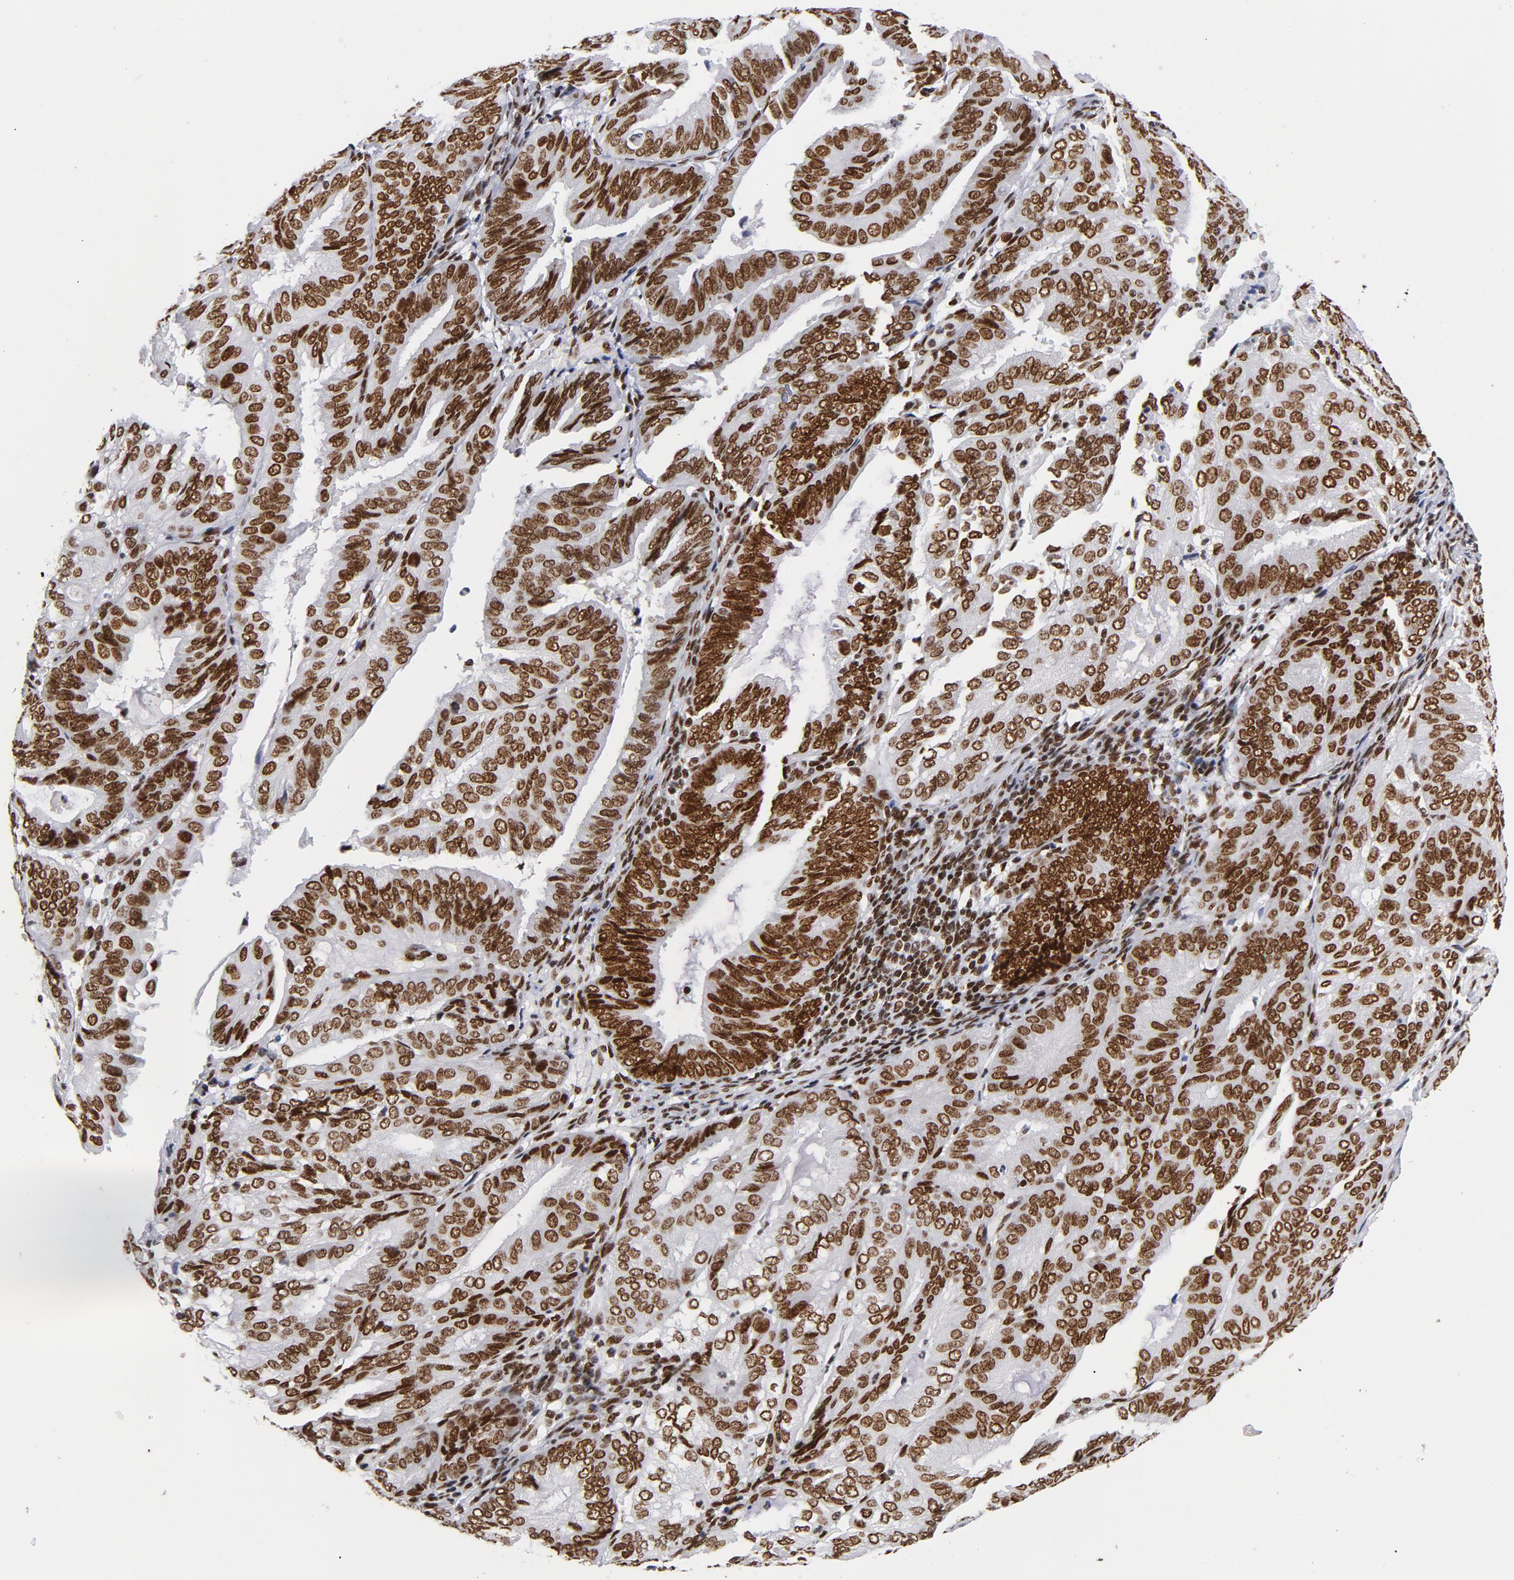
{"staining": {"intensity": "strong", "quantity": ">75%", "location": "cytoplasmic/membranous,nuclear"}, "tissue": "endometrial cancer", "cell_type": "Tumor cells", "image_type": "cancer", "snomed": [{"axis": "morphology", "description": "Adenocarcinoma, NOS"}, {"axis": "topography", "description": "Endometrium"}], "caption": "Endometrial adenocarcinoma stained for a protein (brown) displays strong cytoplasmic/membranous and nuclear positive positivity in about >75% of tumor cells.", "gene": "TOP2B", "patient": {"sex": "female", "age": 59}}